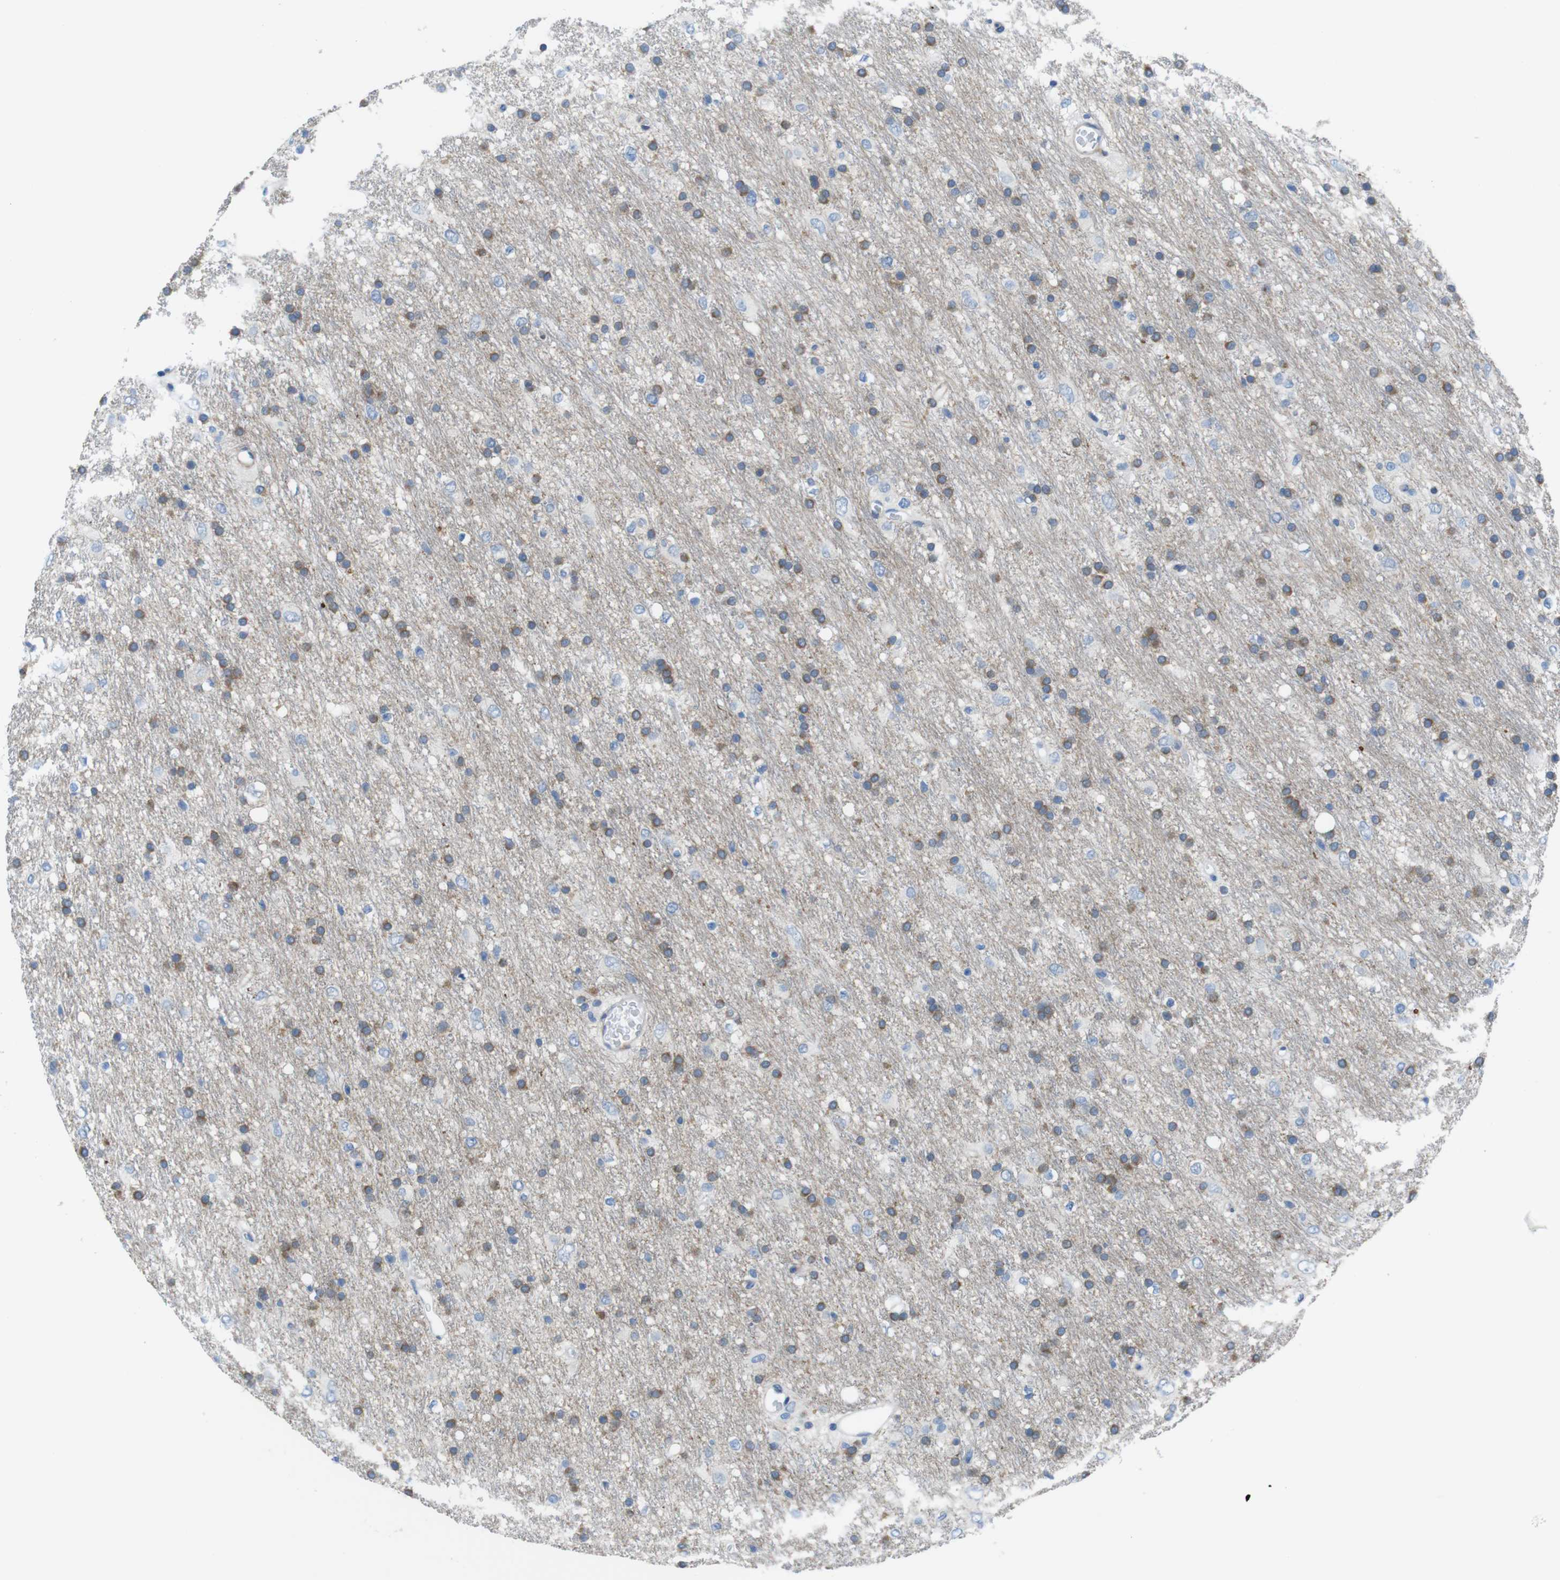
{"staining": {"intensity": "moderate", "quantity": "25%-75%", "location": "cytoplasmic/membranous"}, "tissue": "glioma", "cell_type": "Tumor cells", "image_type": "cancer", "snomed": [{"axis": "morphology", "description": "Glioma, malignant, Low grade"}, {"axis": "topography", "description": "Brain"}], "caption": "Immunohistochemistry (IHC) micrograph of neoplastic tissue: human glioma stained using IHC shows medium levels of moderate protein expression localized specifically in the cytoplasmic/membranous of tumor cells, appearing as a cytoplasmic/membranous brown color.", "gene": "CLMN", "patient": {"sex": "male", "age": 77}}